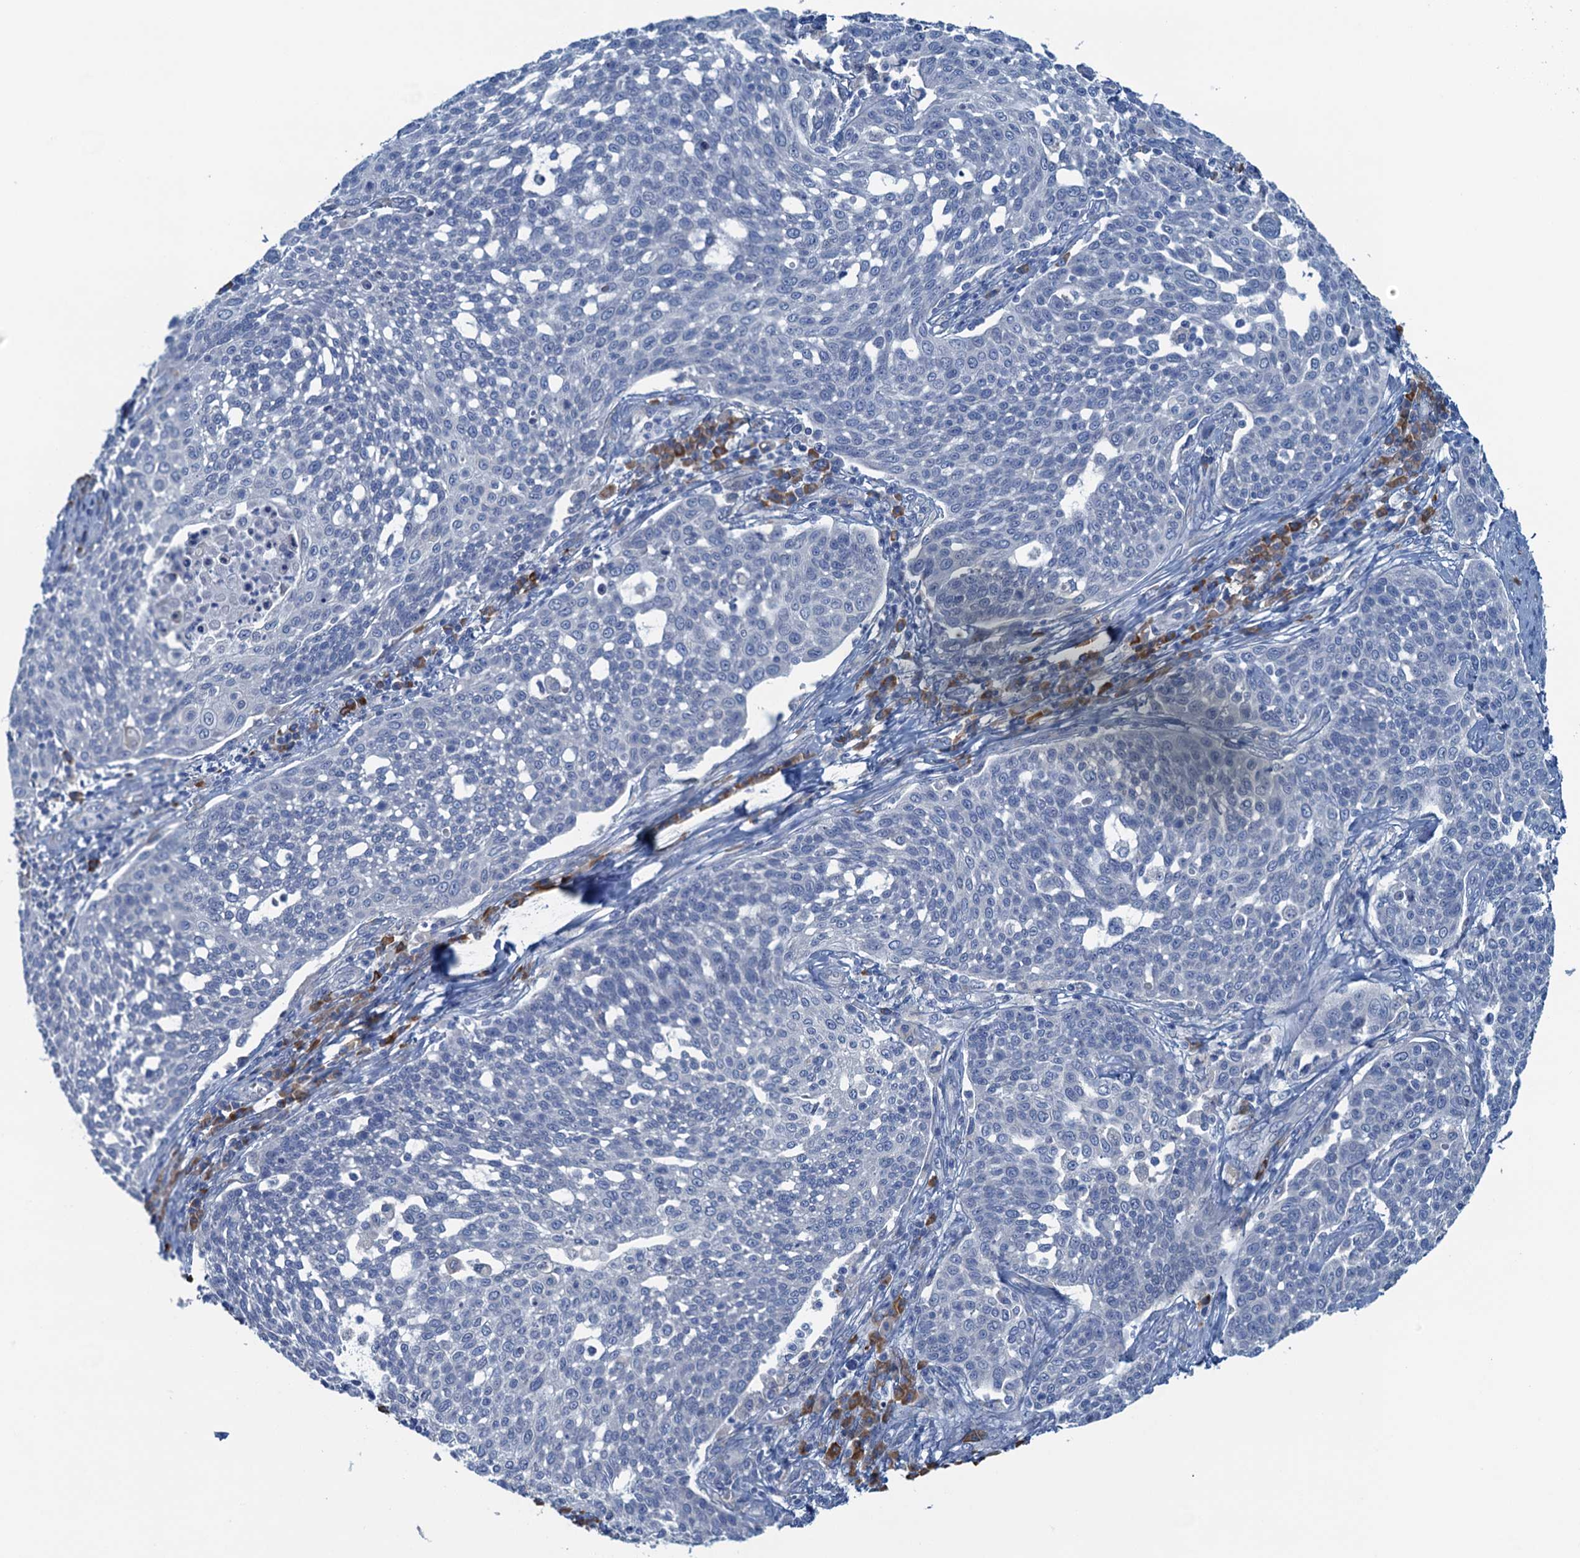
{"staining": {"intensity": "negative", "quantity": "none", "location": "none"}, "tissue": "cervical cancer", "cell_type": "Tumor cells", "image_type": "cancer", "snomed": [{"axis": "morphology", "description": "Squamous cell carcinoma, NOS"}, {"axis": "topography", "description": "Cervix"}], "caption": "The photomicrograph shows no significant expression in tumor cells of squamous cell carcinoma (cervical). The staining was performed using DAB (3,3'-diaminobenzidine) to visualize the protein expression in brown, while the nuclei were stained in blue with hematoxylin (Magnification: 20x).", "gene": "CBLIF", "patient": {"sex": "female", "age": 34}}